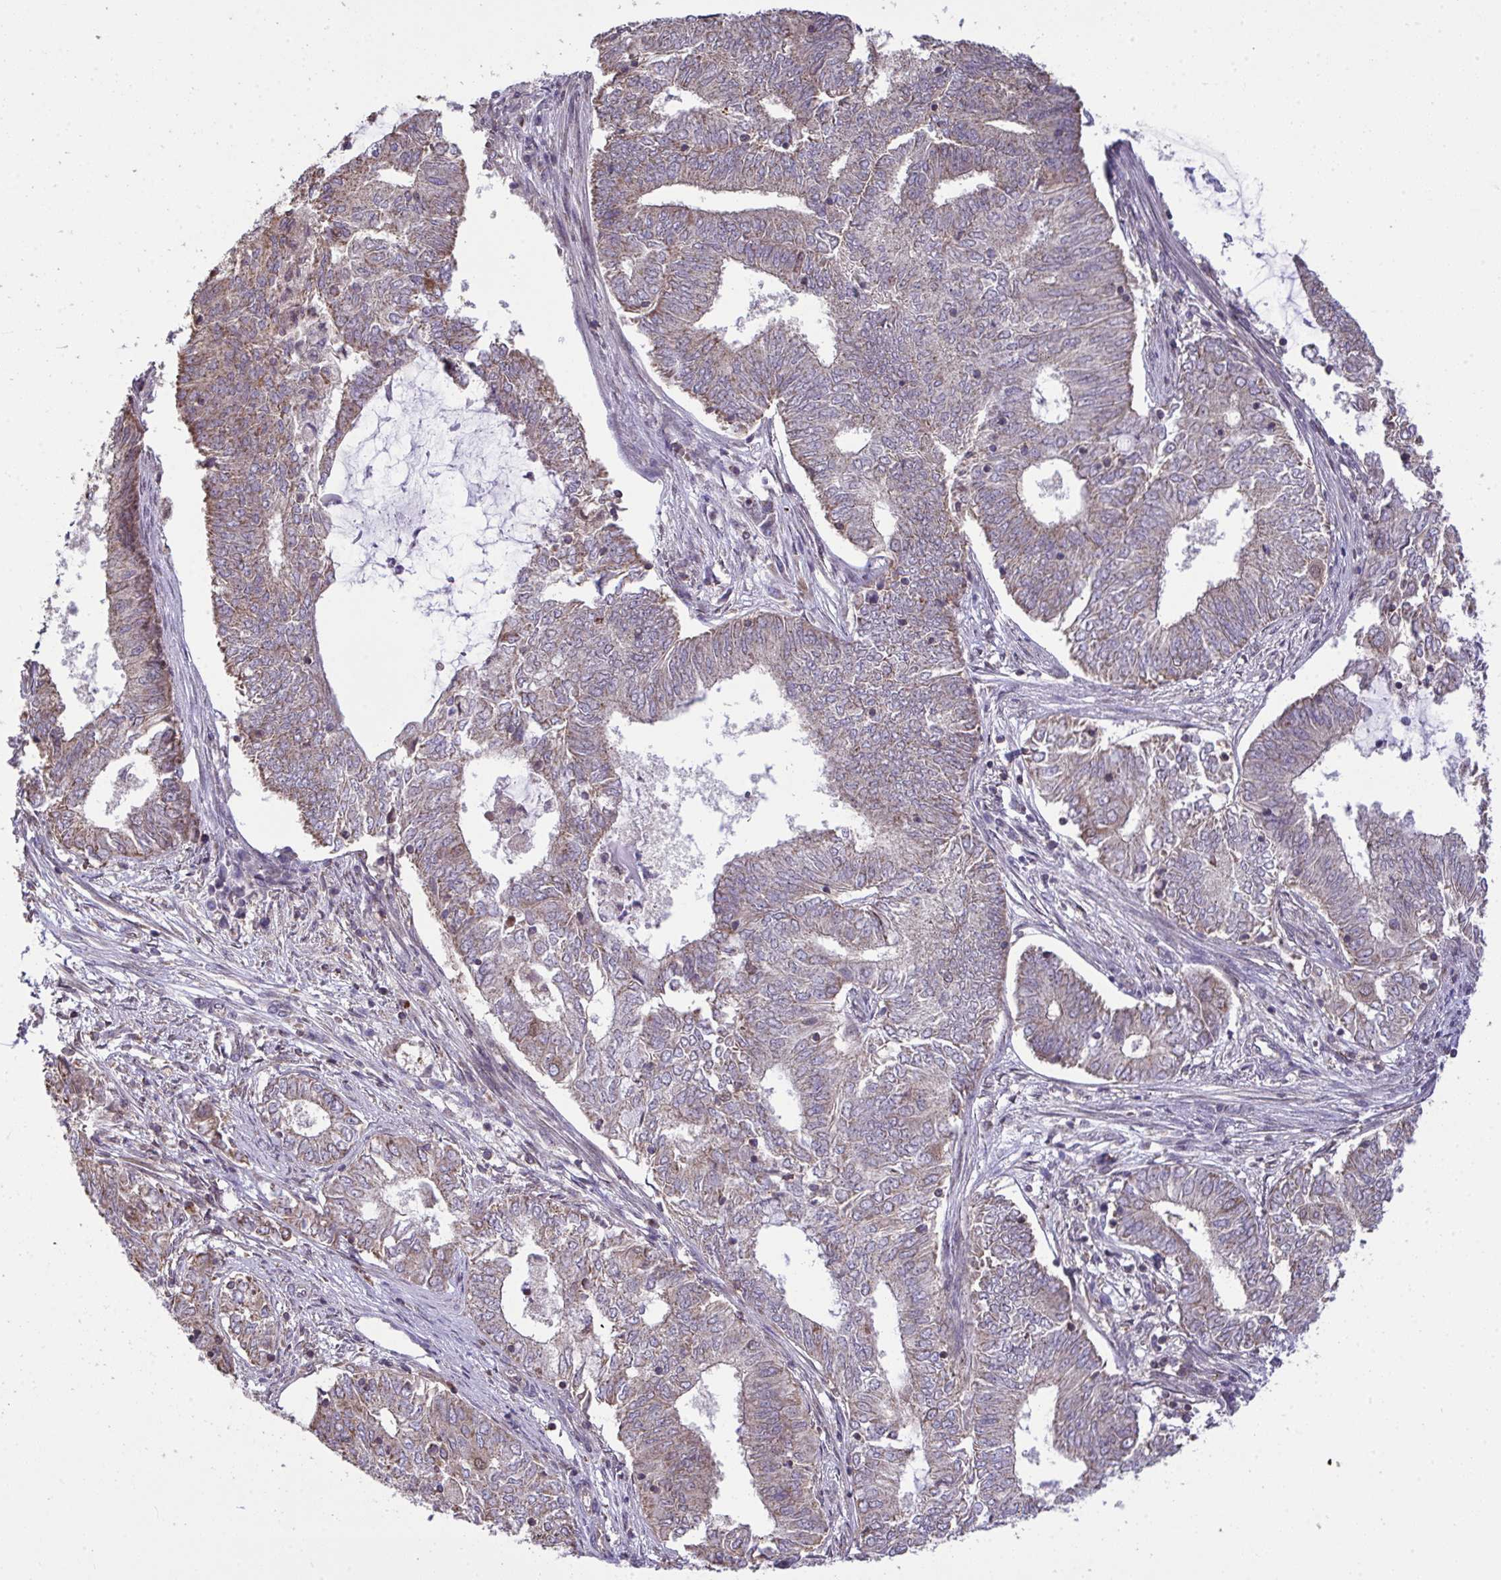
{"staining": {"intensity": "weak", "quantity": "25%-75%", "location": "cytoplasmic/membranous"}, "tissue": "endometrial cancer", "cell_type": "Tumor cells", "image_type": "cancer", "snomed": [{"axis": "morphology", "description": "Adenocarcinoma, NOS"}, {"axis": "topography", "description": "Endometrium"}], "caption": "Immunohistochemical staining of human endometrial adenocarcinoma reveals low levels of weak cytoplasmic/membranous staining in about 25%-75% of tumor cells. (IHC, brightfield microscopy, high magnification).", "gene": "PPM1H", "patient": {"sex": "female", "age": 62}}